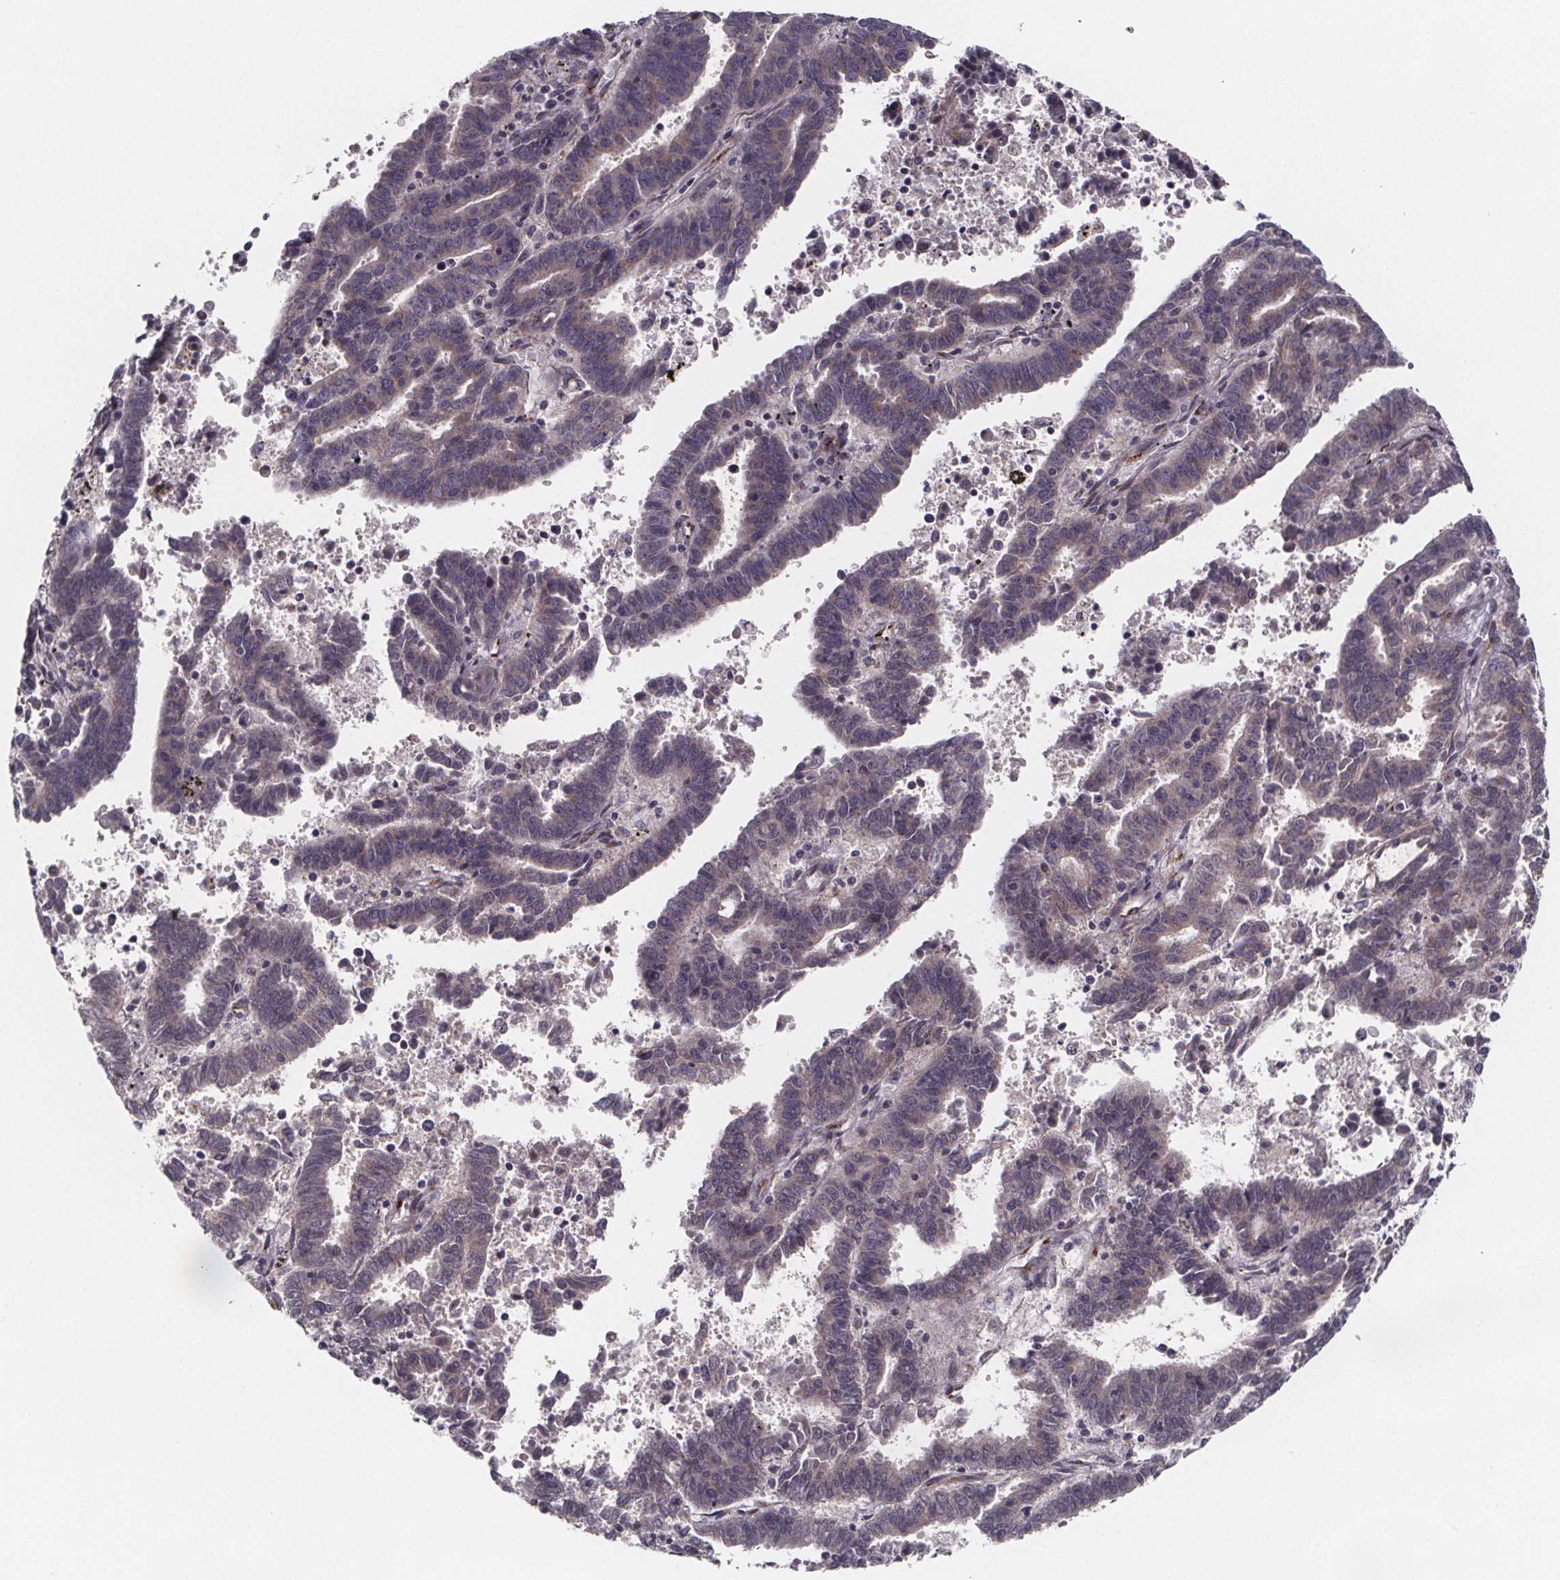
{"staining": {"intensity": "negative", "quantity": "none", "location": "none"}, "tissue": "endometrial cancer", "cell_type": "Tumor cells", "image_type": "cancer", "snomed": [{"axis": "morphology", "description": "Adenocarcinoma, NOS"}, {"axis": "topography", "description": "Uterus"}], "caption": "Immunohistochemistry of endometrial adenocarcinoma demonstrates no expression in tumor cells.", "gene": "NDST1", "patient": {"sex": "female", "age": 83}}